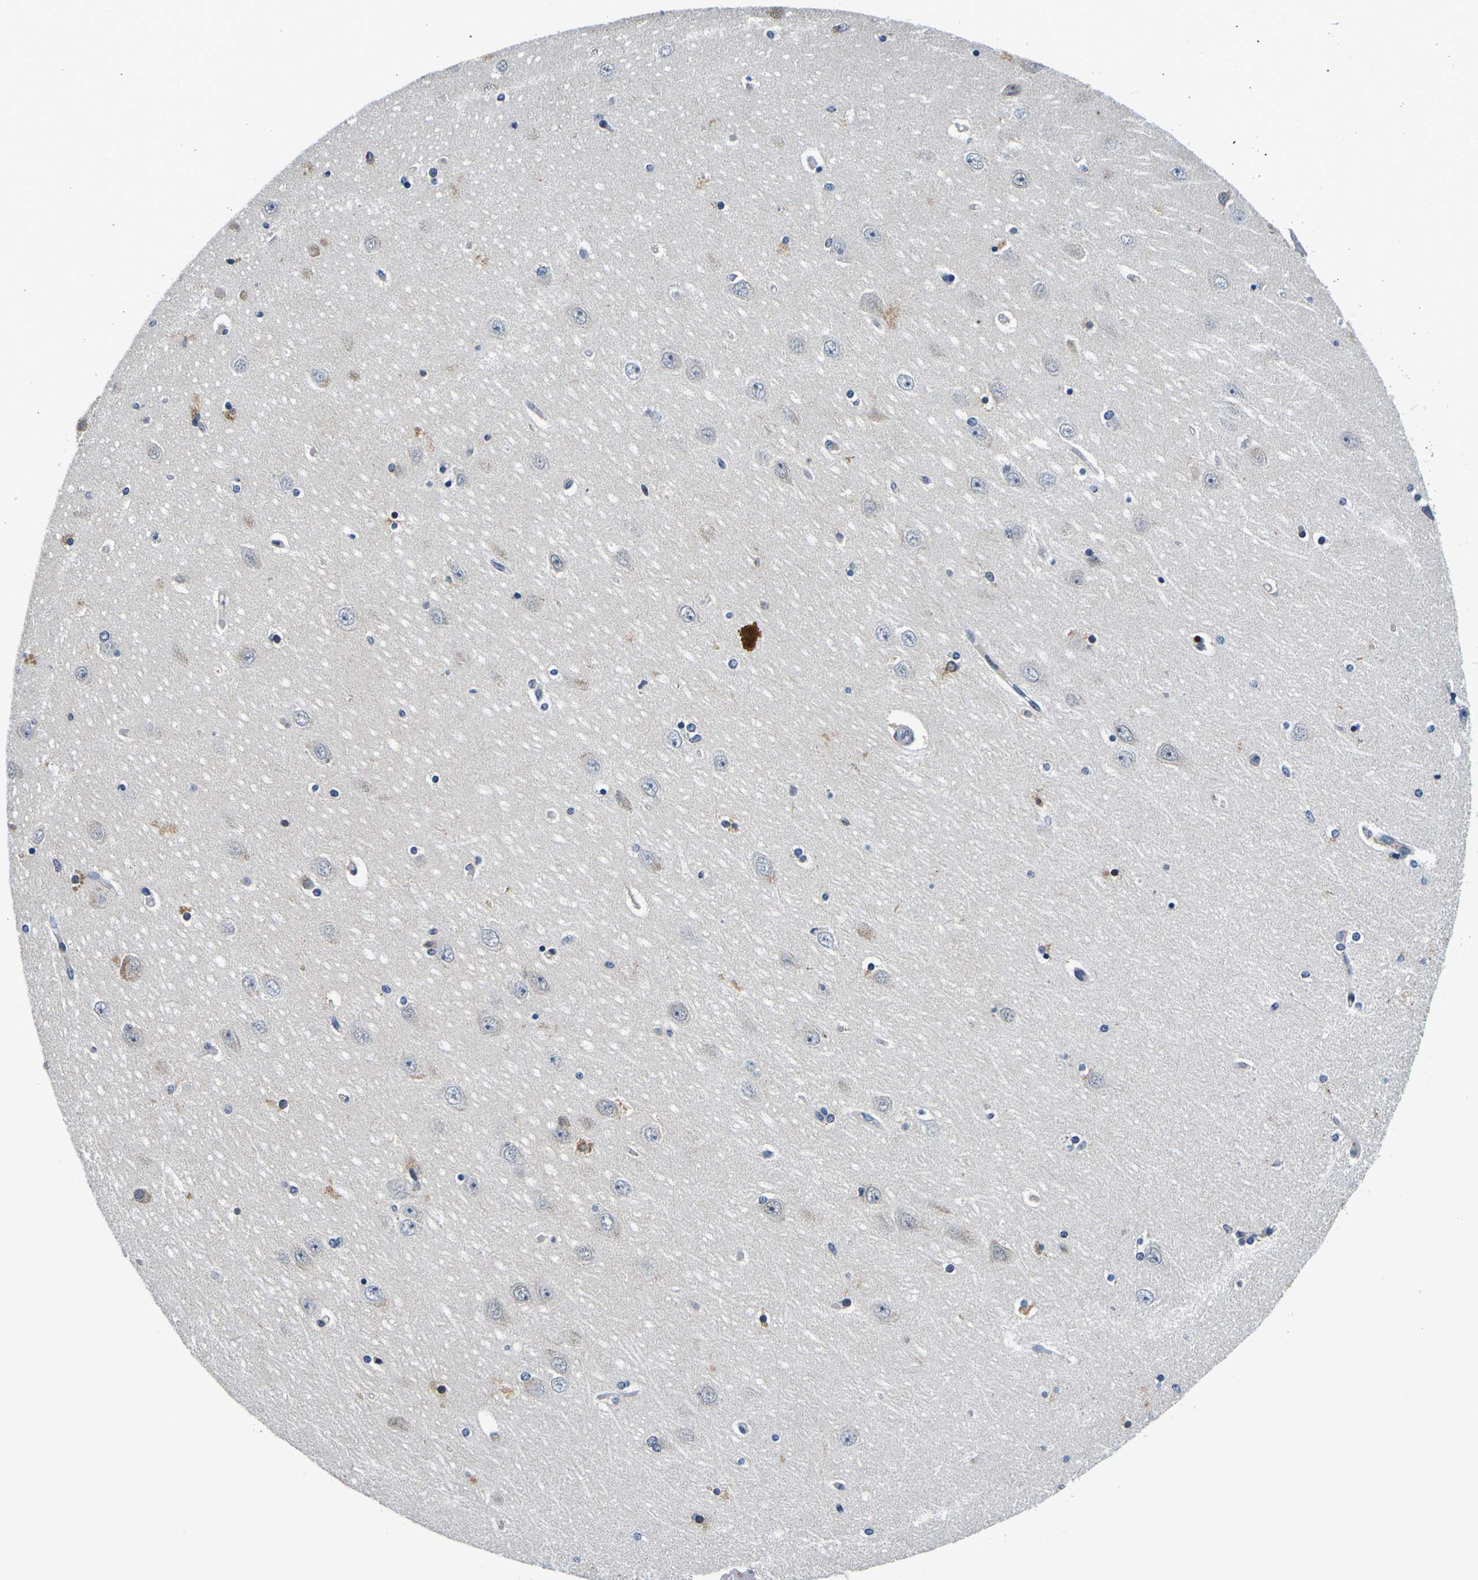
{"staining": {"intensity": "weak", "quantity": "<25%", "location": "cytoplasmic/membranous"}, "tissue": "hippocampus", "cell_type": "Glial cells", "image_type": "normal", "snomed": [{"axis": "morphology", "description": "Normal tissue, NOS"}, {"axis": "topography", "description": "Hippocampus"}], "caption": "A high-resolution histopathology image shows immunohistochemistry (IHC) staining of unremarkable hippocampus, which displays no significant expression in glial cells.", "gene": "TNIK", "patient": {"sex": "female", "age": 54}}